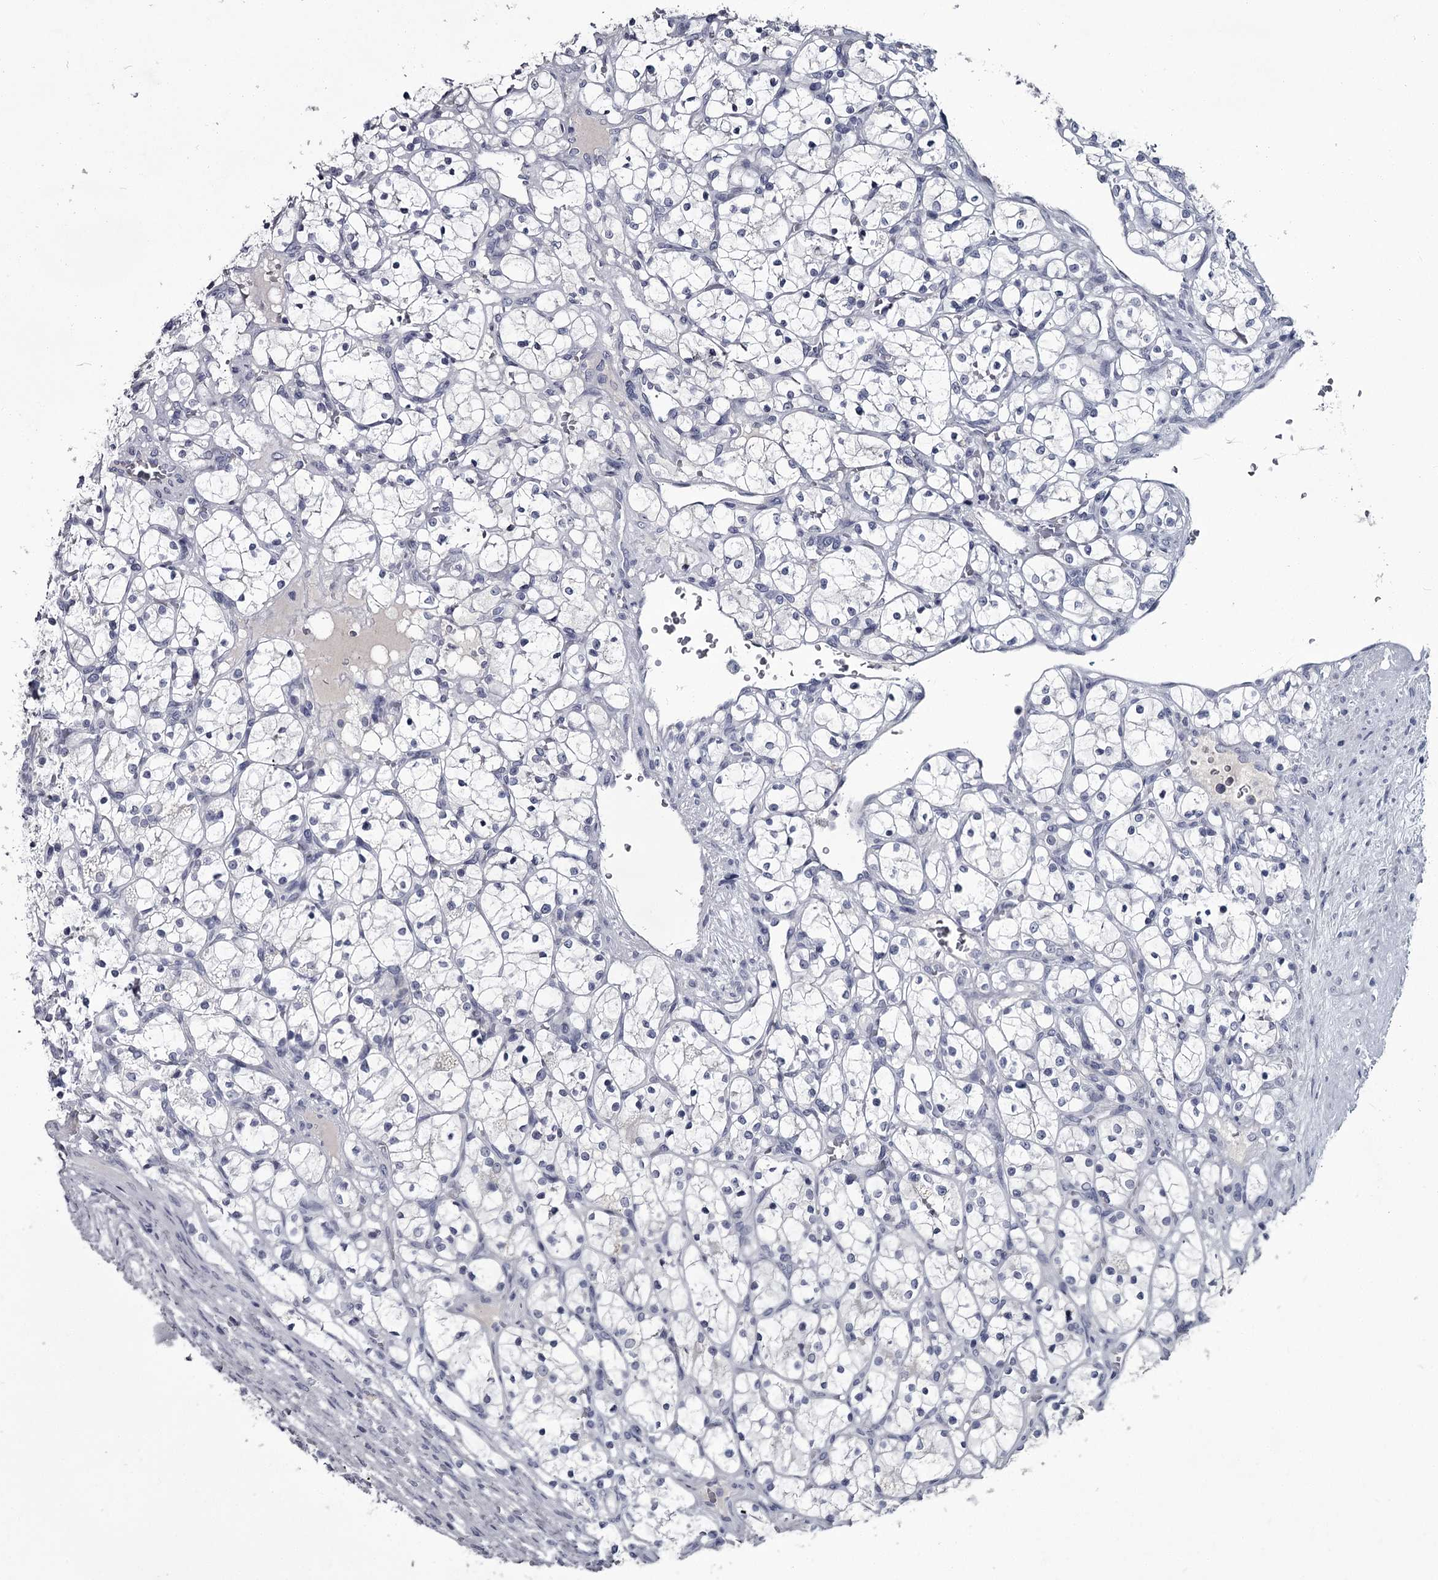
{"staining": {"intensity": "negative", "quantity": "none", "location": "none"}, "tissue": "renal cancer", "cell_type": "Tumor cells", "image_type": "cancer", "snomed": [{"axis": "morphology", "description": "Adenocarcinoma, NOS"}, {"axis": "topography", "description": "Kidney"}], "caption": "Tumor cells show no significant staining in adenocarcinoma (renal). The staining is performed using DAB brown chromogen with nuclei counter-stained in using hematoxylin.", "gene": "DAO", "patient": {"sex": "female", "age": 69}}